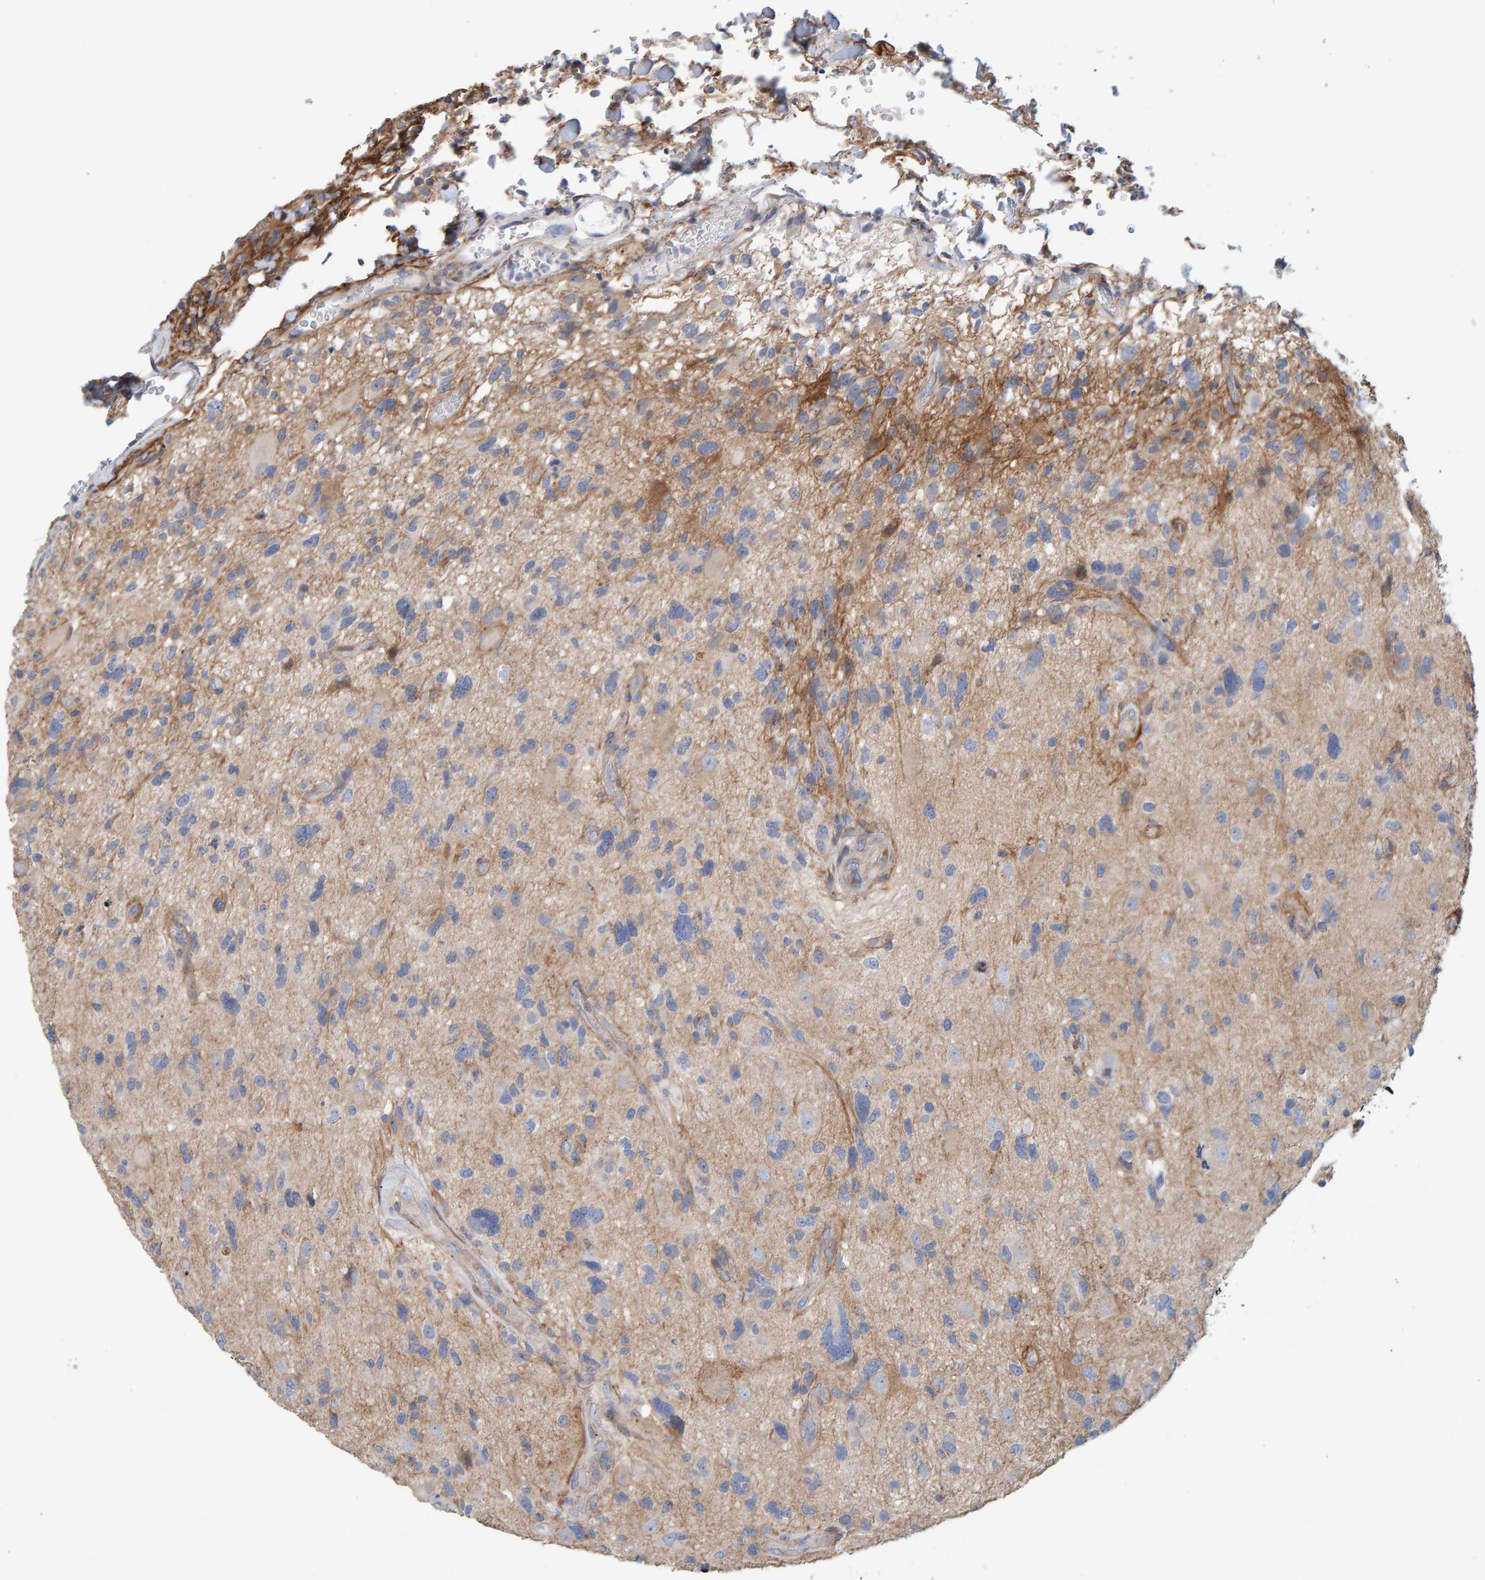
{"staining": {"intensity": "weak", "quantity": "<25%", "location": "cytoplasmic/membranous"}, "tissue": "glioma", "cell_type": "Tumor cells", "image_type": "cancer", "snomed": [{"axis": "morphology", "description": "Glioma, malignant, High grade"}, {"axis": "topography", "description": "Brain"}], "caption": "DAB (3,3'-diaminobenzidine) immunohistochemical staining of malignant glioma (high-grade) shows no significant positivity in tumor cells.", "gene": "RGP1", "patient": {"sex": "male", "age": 33}}